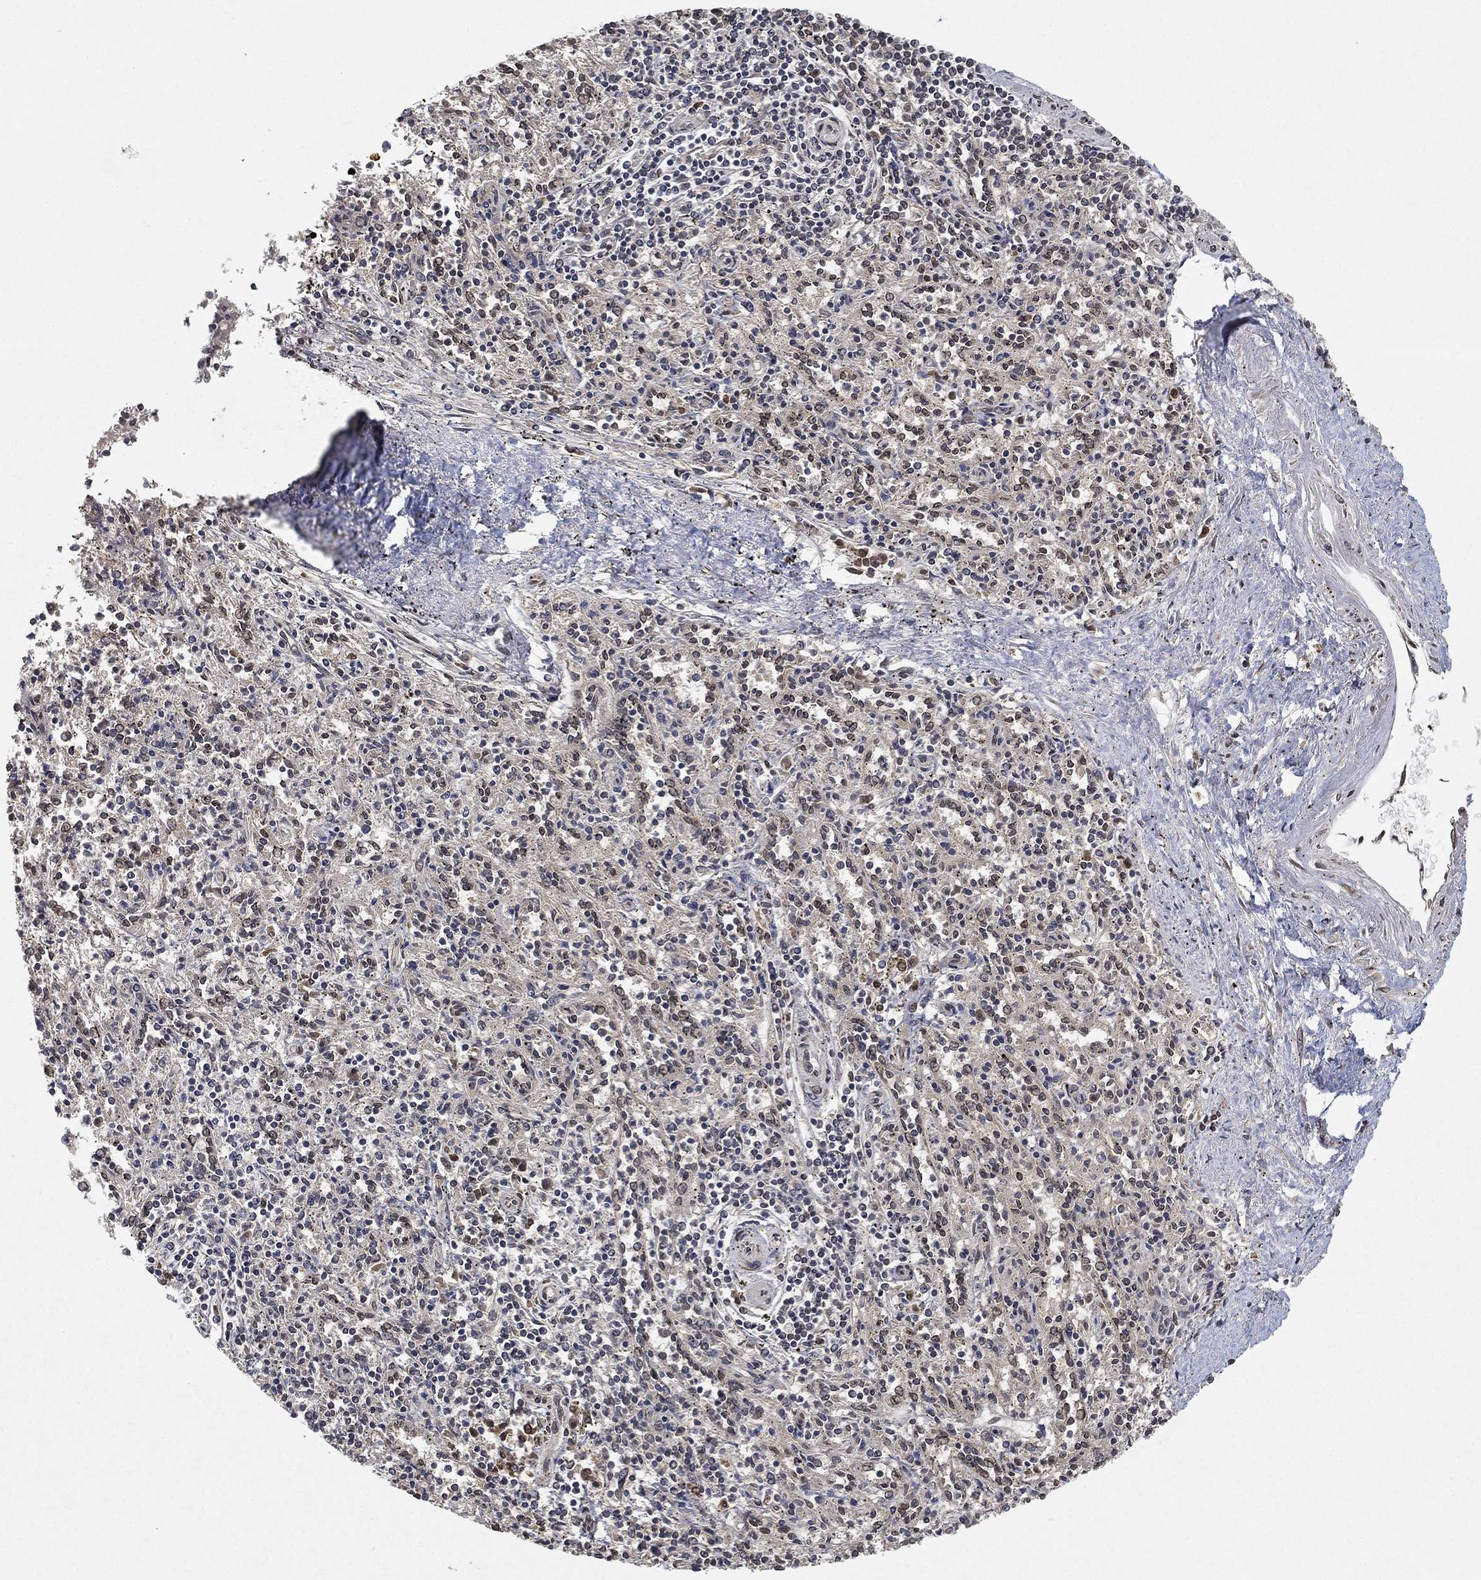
{"staining": {"intensity": "strong", "quantity": "<25%", "location": "cytoplasmic/membranous"}, "tissue": "spleen", "cell_type": "Cells in red pulp", "image_type": "normal", "snomed": [{"axis": "morphology", "description": "Normal tissue, NOS"}, {"axis": "topography", "description": "Spleen"}], "caption": "An immunohistochemistry (IHC) histopathology image of benign tissue is shown. Protein staining in brown labels strong cytoplasmic/membranous positivity in spleen within cells in red pulp. (Stains: DAB in brown, nuclei in blue, Microscopy: brightfield microscopy at high magnification).", "gene": "UBA5", "patient": {"sex": "male", "age": 69}}